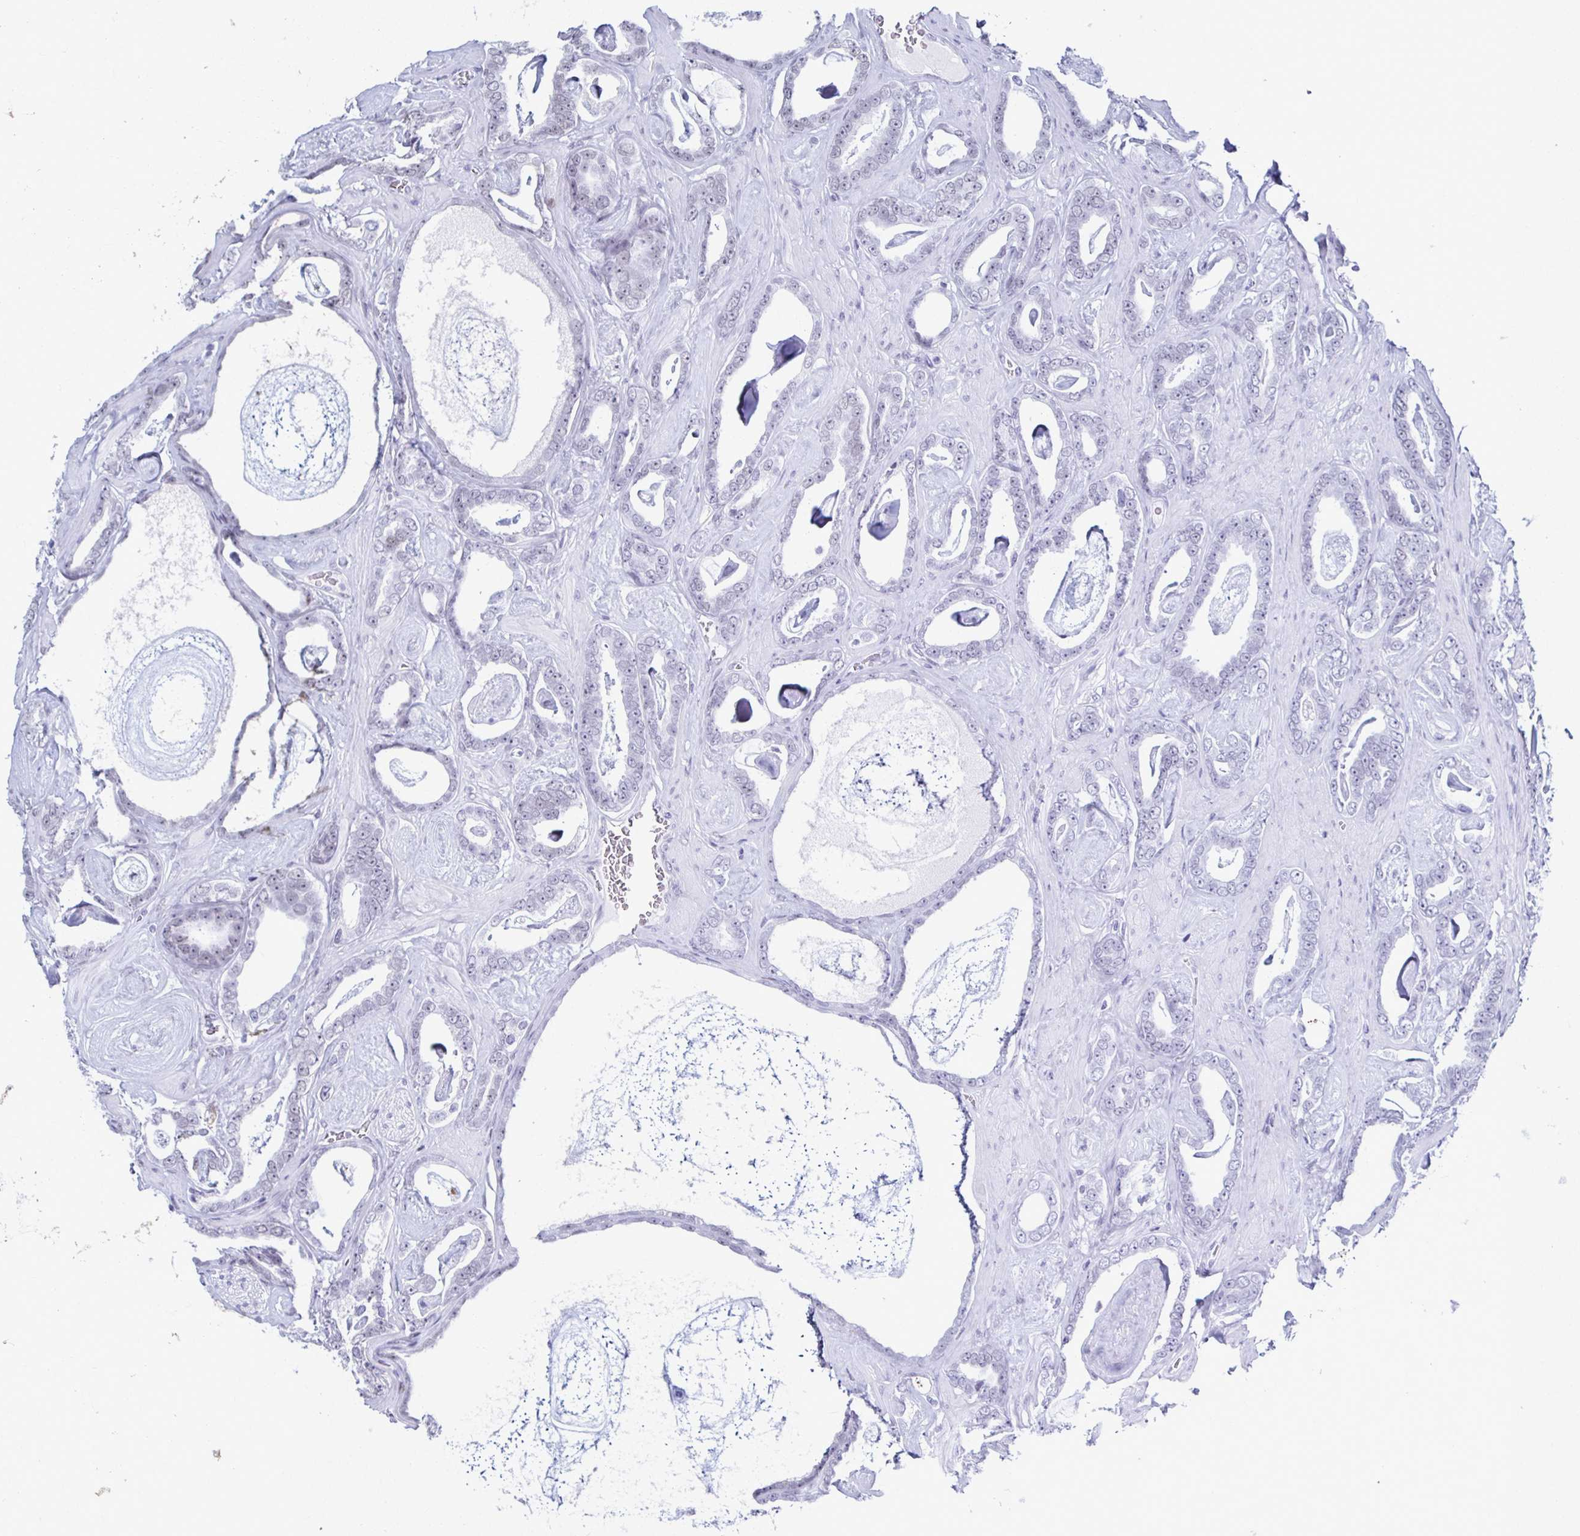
{"staining": {"intensity": "negative", "quantity": "none", "location": "none"}, "tissue": "prostate cancer", "cell_type": "Tumor cells", "image_type": "cancer", "snomed": [{"axis": "morphology", "description": "Adenocarcinoma, High grade"}, {"axis": "topography", "description": "Prostate"}], "caption": "There is no significant positivity in tumor cells of prostate cancer.", "gene": "IRF7", "patient": {"sex": "male", "age": 63}}